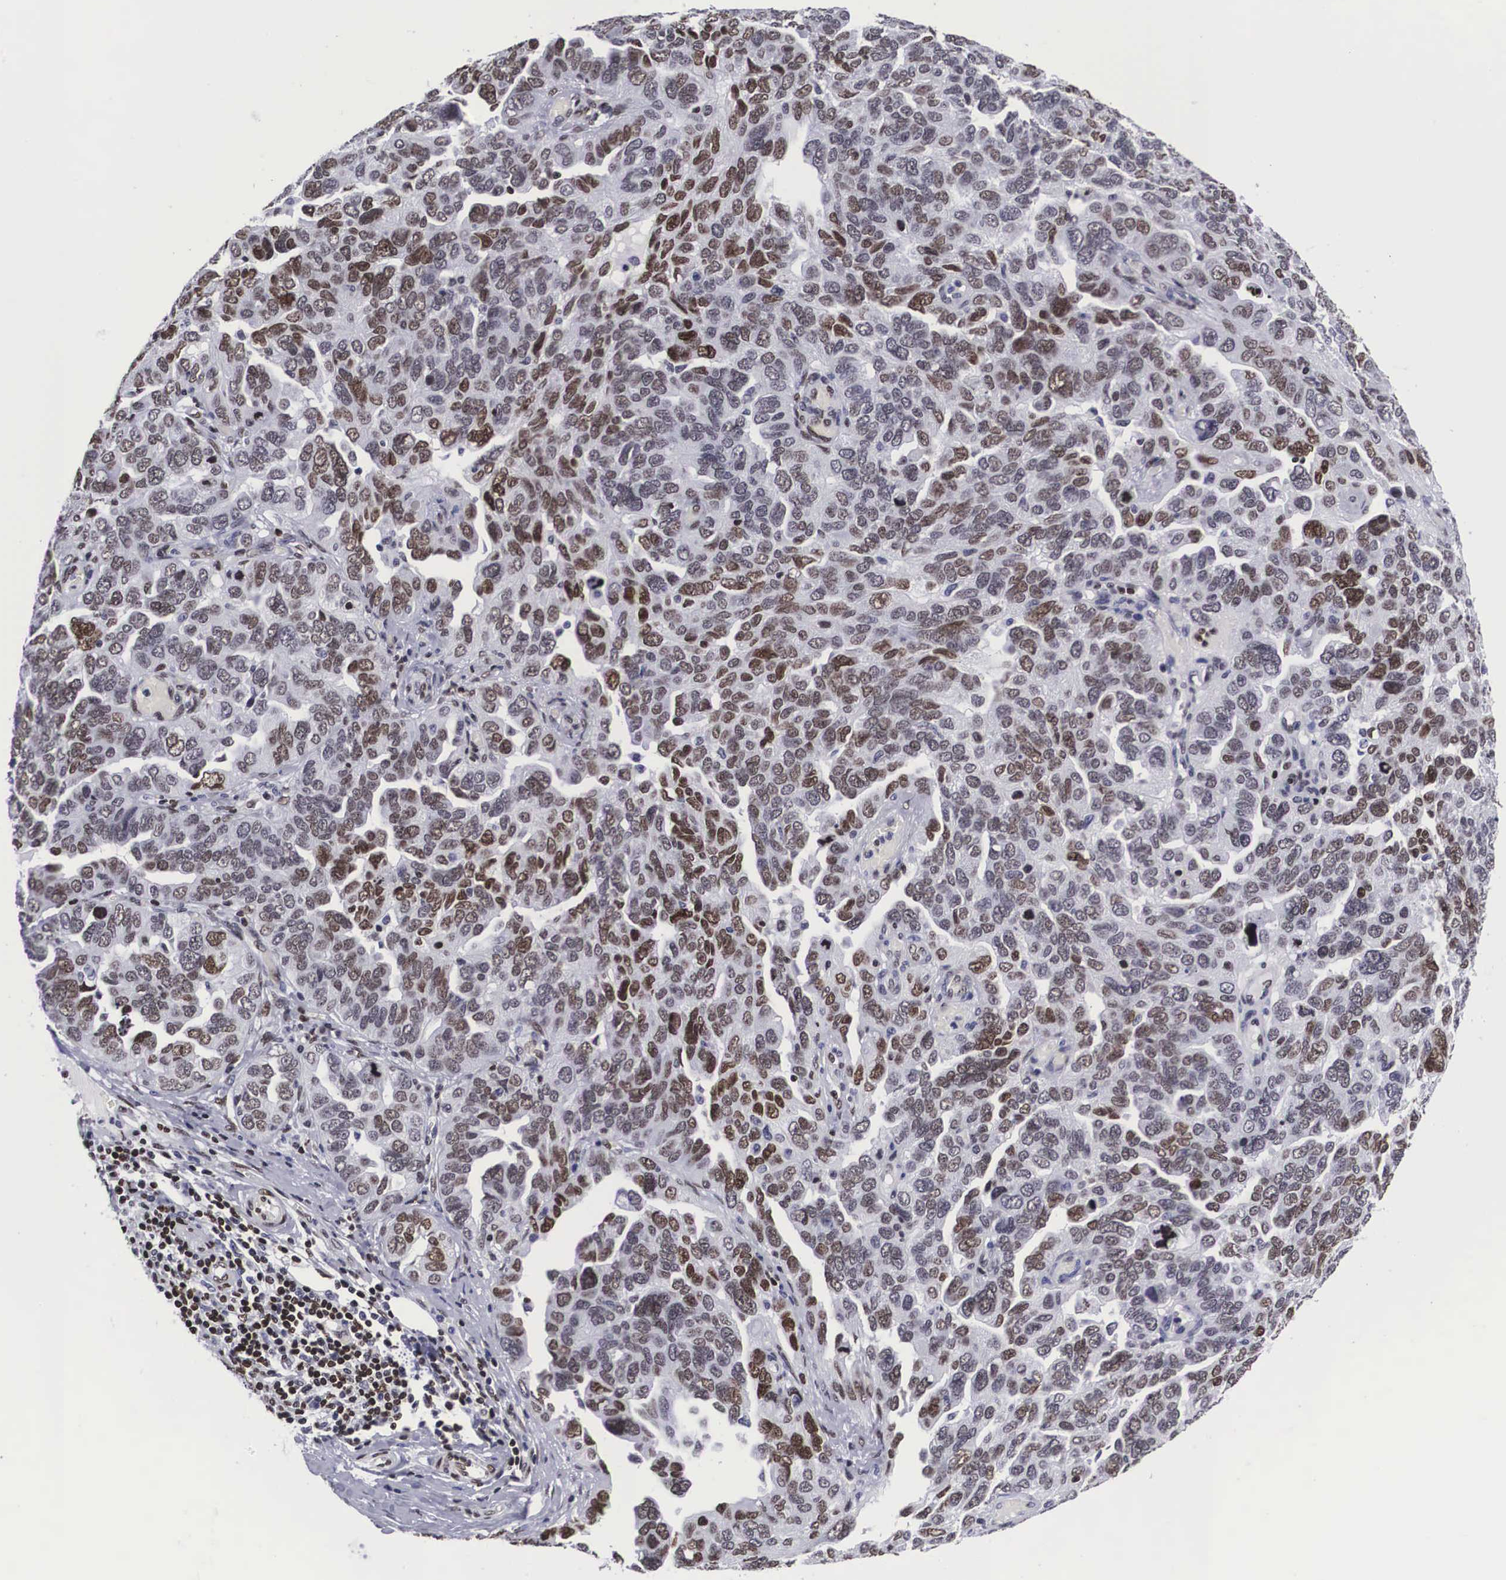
{"staining": {"intensity": "moderate", "quantity": ">75%", "location": "nuclear"}, "tissue": "ovarian cancer", "cell_type": "Tumor cells", "image_type": "cancer", "snomed": [{"axis": "morphology", "description": "Cystadenocarcinoma, serous, NOS"}, {"axis": "topography", "description": "Ovary"}], "caption": "Immunohistochemistry (DAB) staining of human ovarian cancer (serous cystadenocarcinoma) demonstrates moderate nuclear protein positivity in approximately >75% of tumor cells.", "gene": "MECP2", "patient": {"sex": "female", "age": 64}}